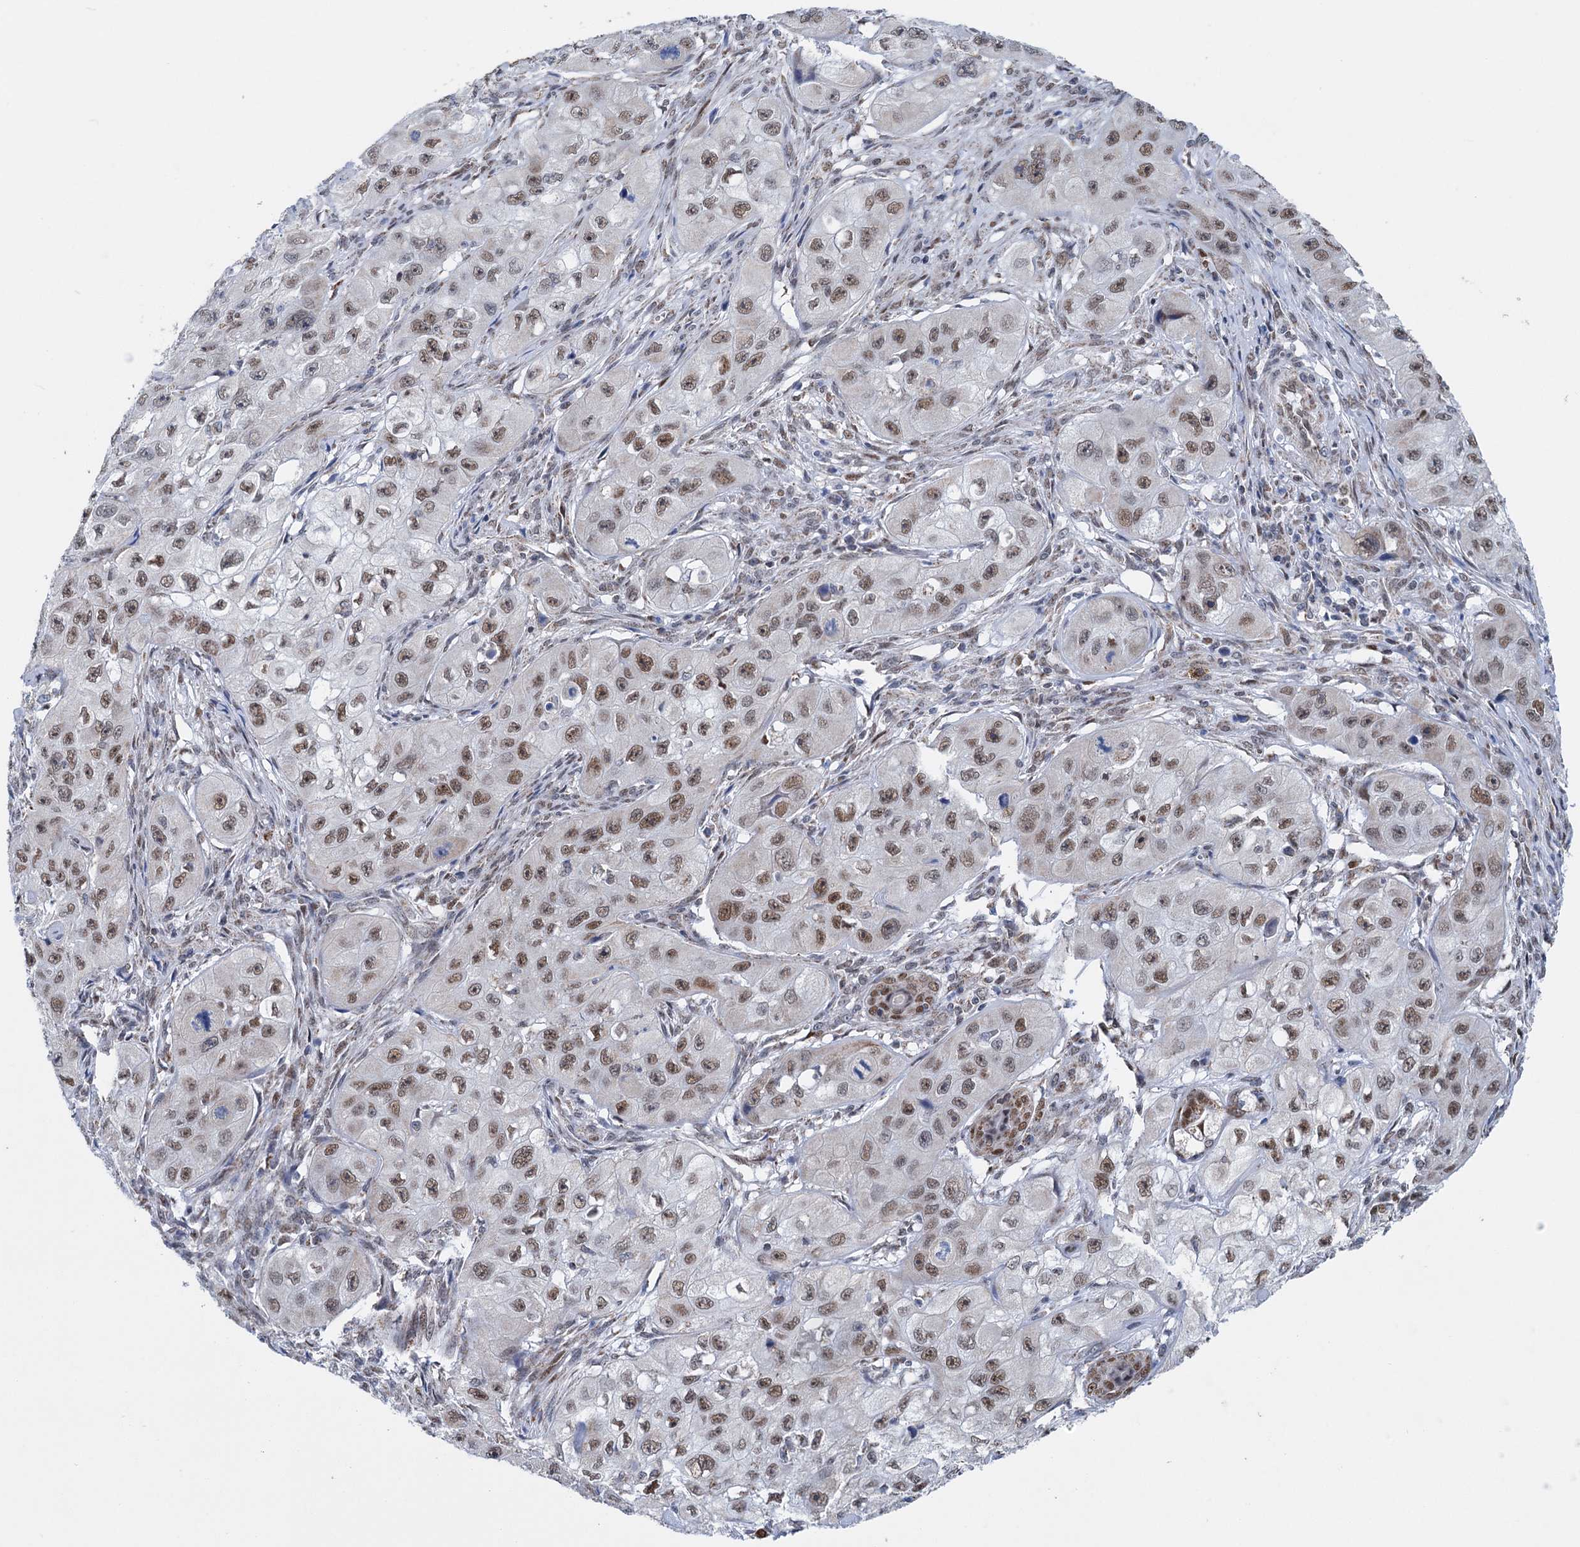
{"staining": {"intensity": "moderate", "quantity": ">75%", "location": "nuclear"}, "tissue": "skin cancer", "cell_type": "Tumor cells", "image_type": "cancer", "snomed": [{"axis": "morphology", "description": "Squamous cell carcinoma, NOS"}, {"axis": "topography", "description": "Skin"}, {"axis": "topography", "description": "Subcutis"}], "caption": "The immunohistochemical stain highlights moderate nuclear positivity in tumor cells of skin cancer (squamous cell carcinoma) tissue.", "gene": "MORN3", "patient": {"sex": "male", "age": 73}}